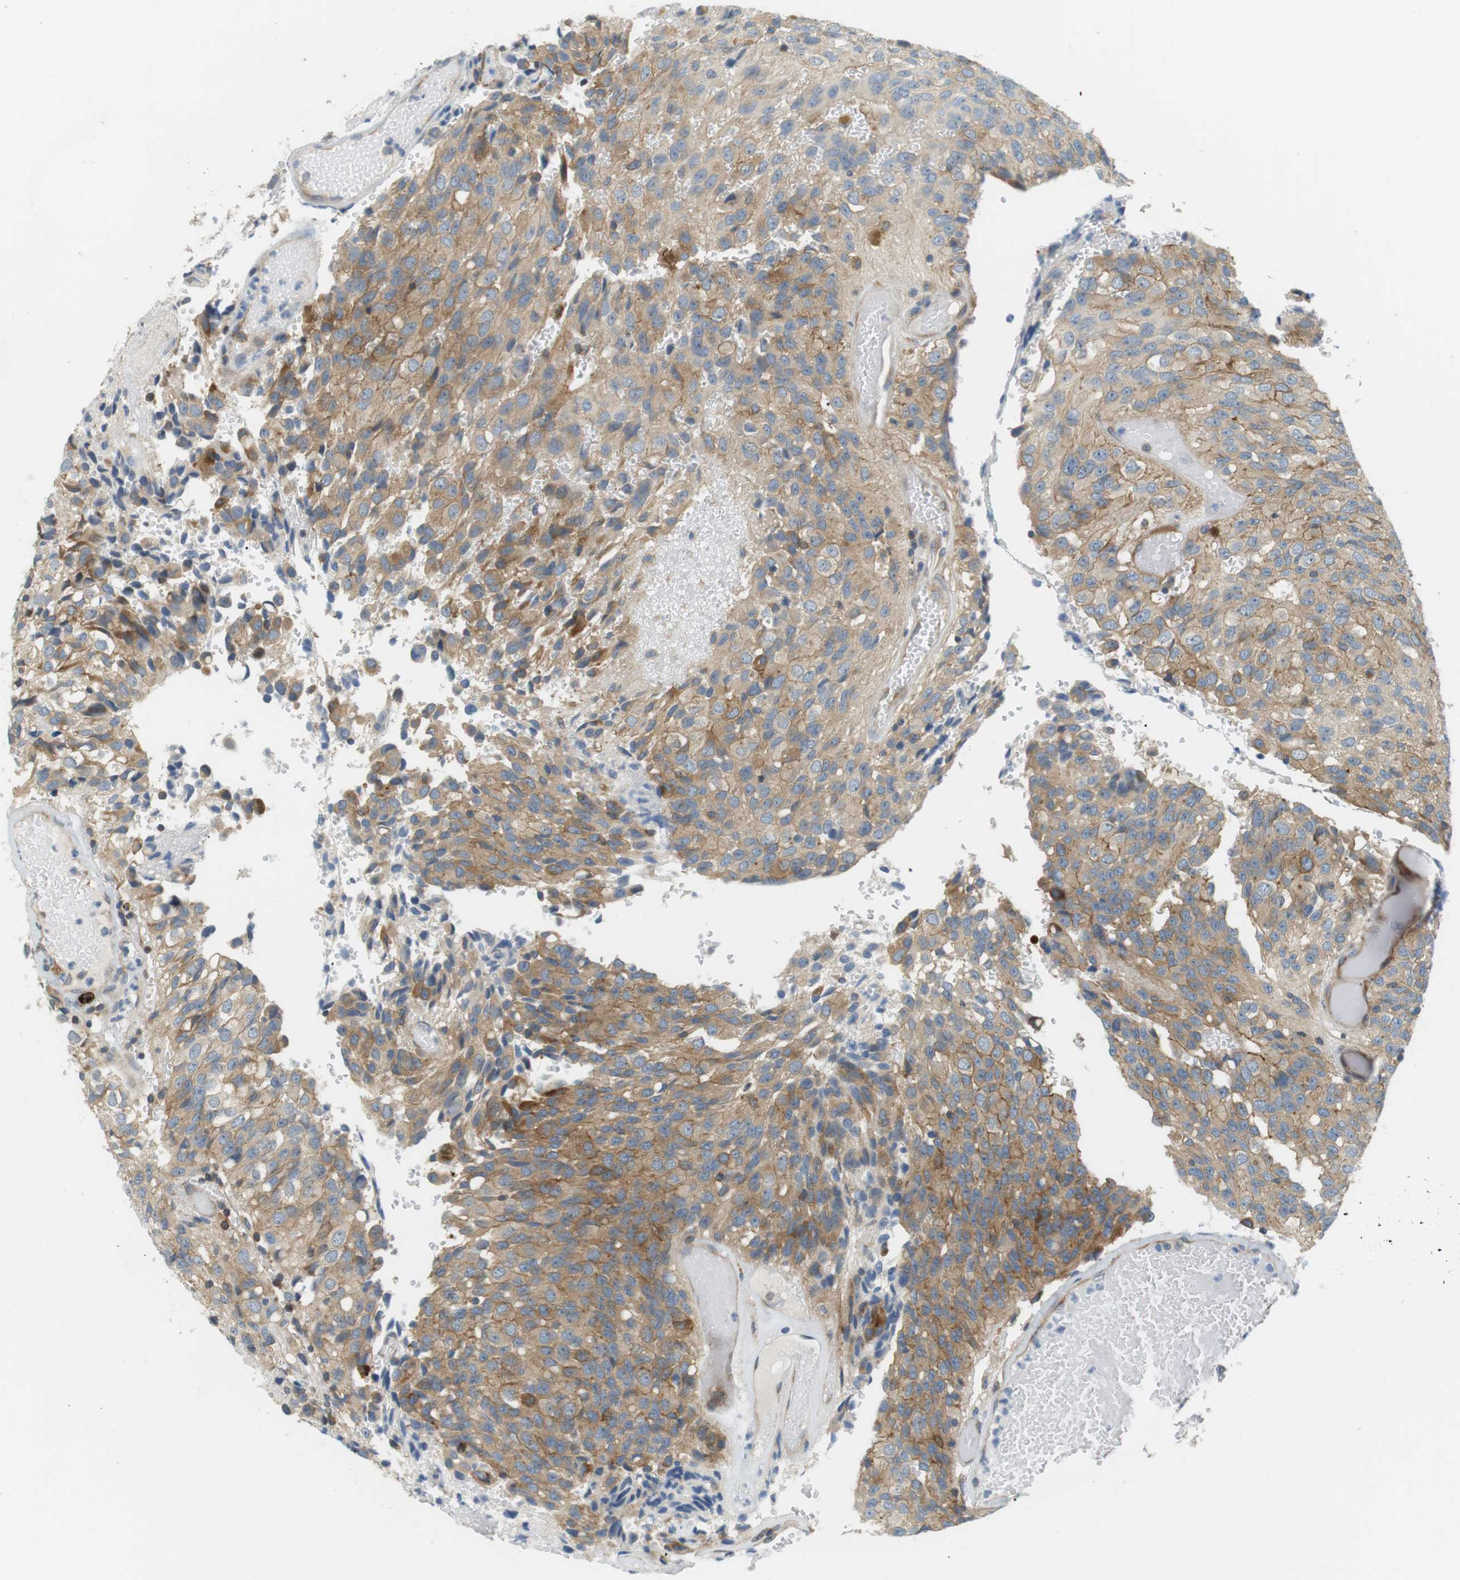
{"staining": {"intensity": "moderate", "quantity": "25%-75%", "location": "cytoplasmic/membranous"}, "tissue": "glioma", "cell_type": "Tumor cells", "image_type": "cancer", "snomed": [{"axis": "morphology", "description": "Glioma, malignant, High grade"}, {"axis": "topography", "description": "Brain"}], "caption": "This photomicrograph exhibits glioma stained with immunohistochemistry to label a protein in brown. The cytoplasmic/membranous of tumor cells show moderate positivity for the protein. Nuclei are counter-stained blue.", "gene": "TMEM200A", "patient": {"sex": "male", "age": 32}}